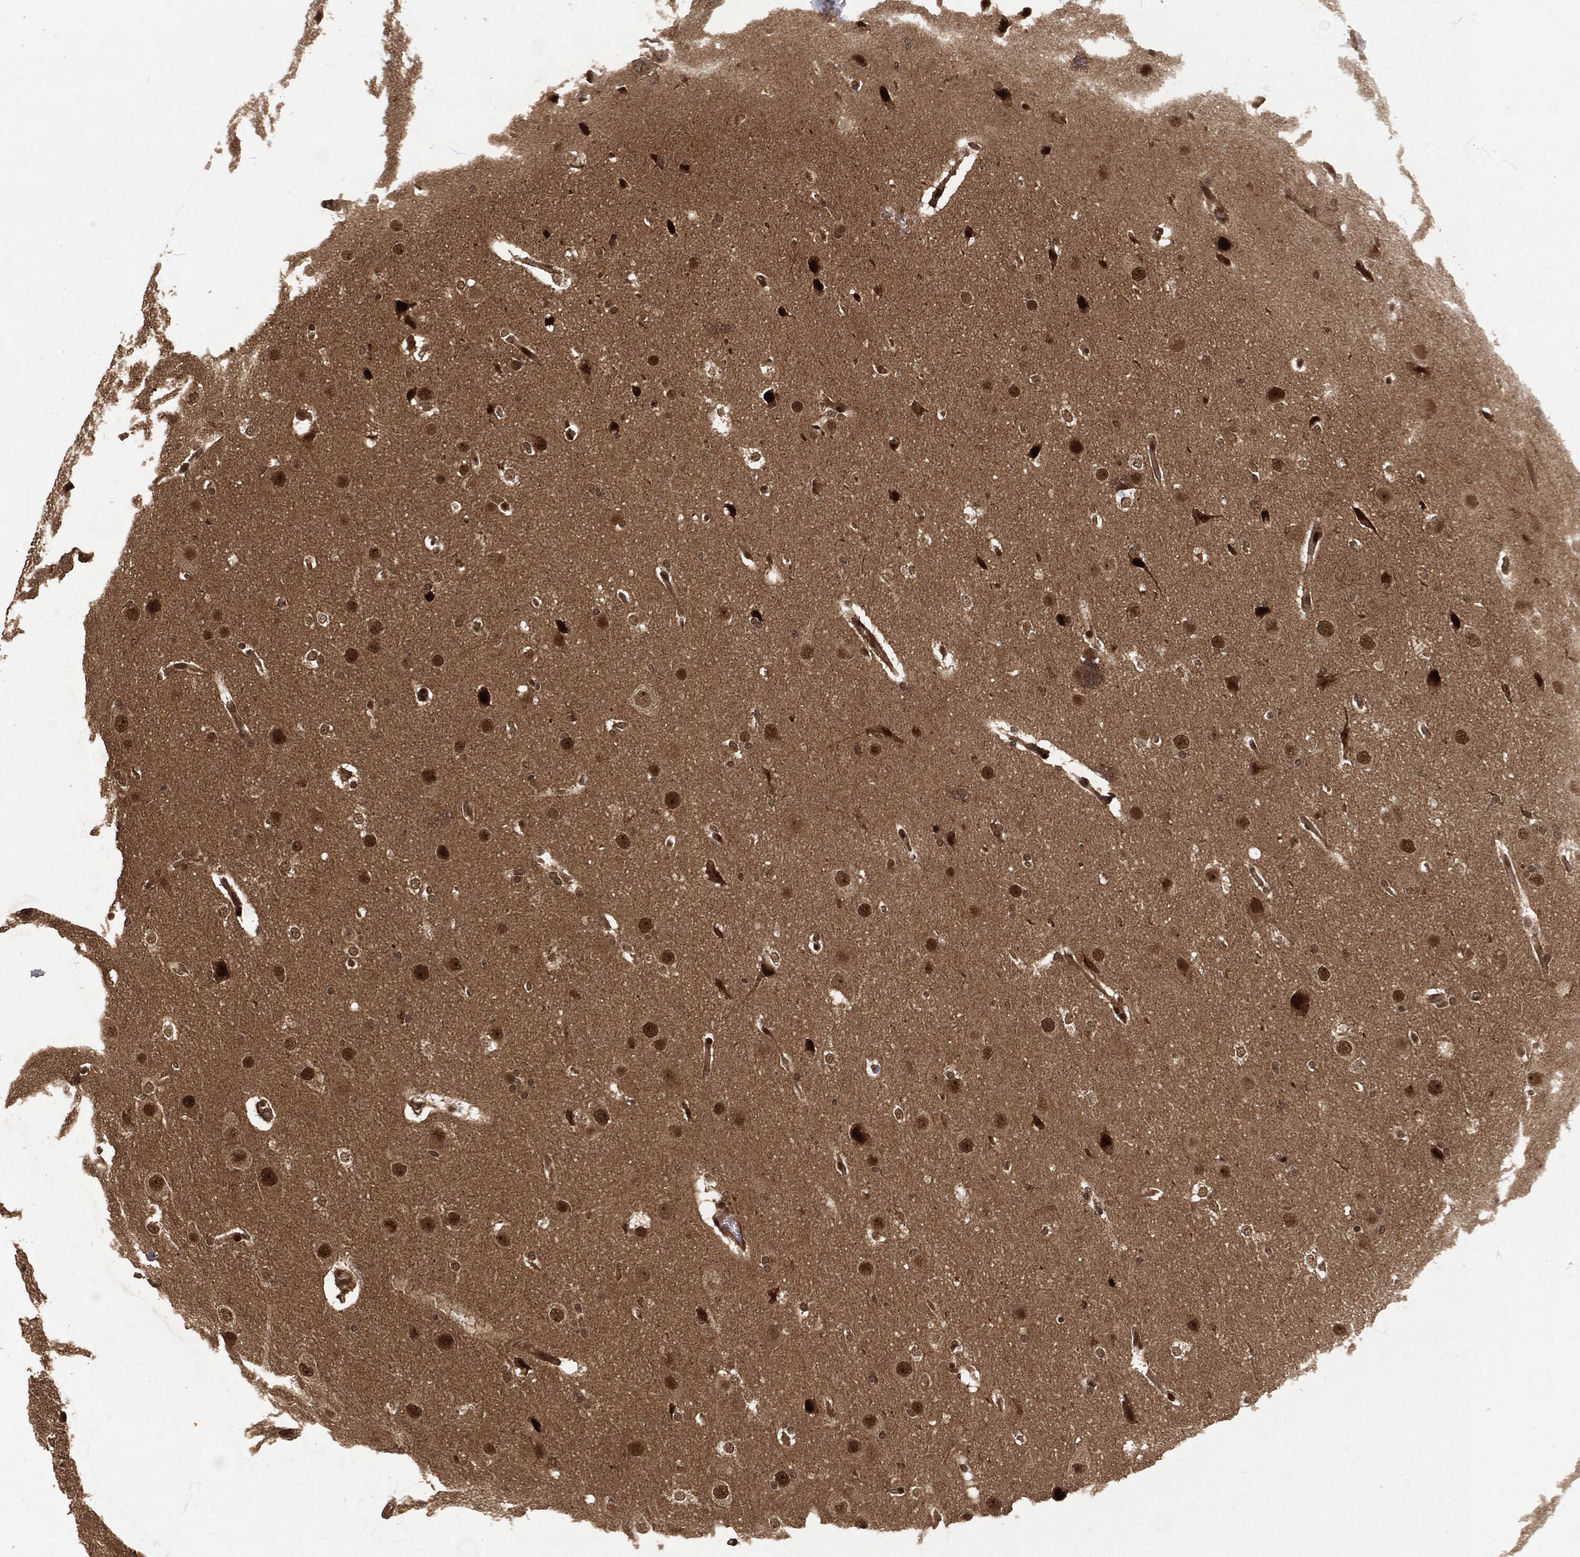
{"staining": {"intensity": "moderate", "quantity": "25%-75%", "location": "nuclear"}, "tissue": "glioma", "cell_type": "Tumor cells", "image_type": "cancer", "snomed": [{"axis": "morphology", "description": "Glioma, malignant, Low grade"}, {"axis": "topography", "description": "Brain"}], "caption": "A photomicrograph of human low-grade glioma (malignant) stained for a protein reveals moderate nuclear brown staining in tumor cells.", "gene": "NGRN", "patient": {"sex": "female", "age": 37}}